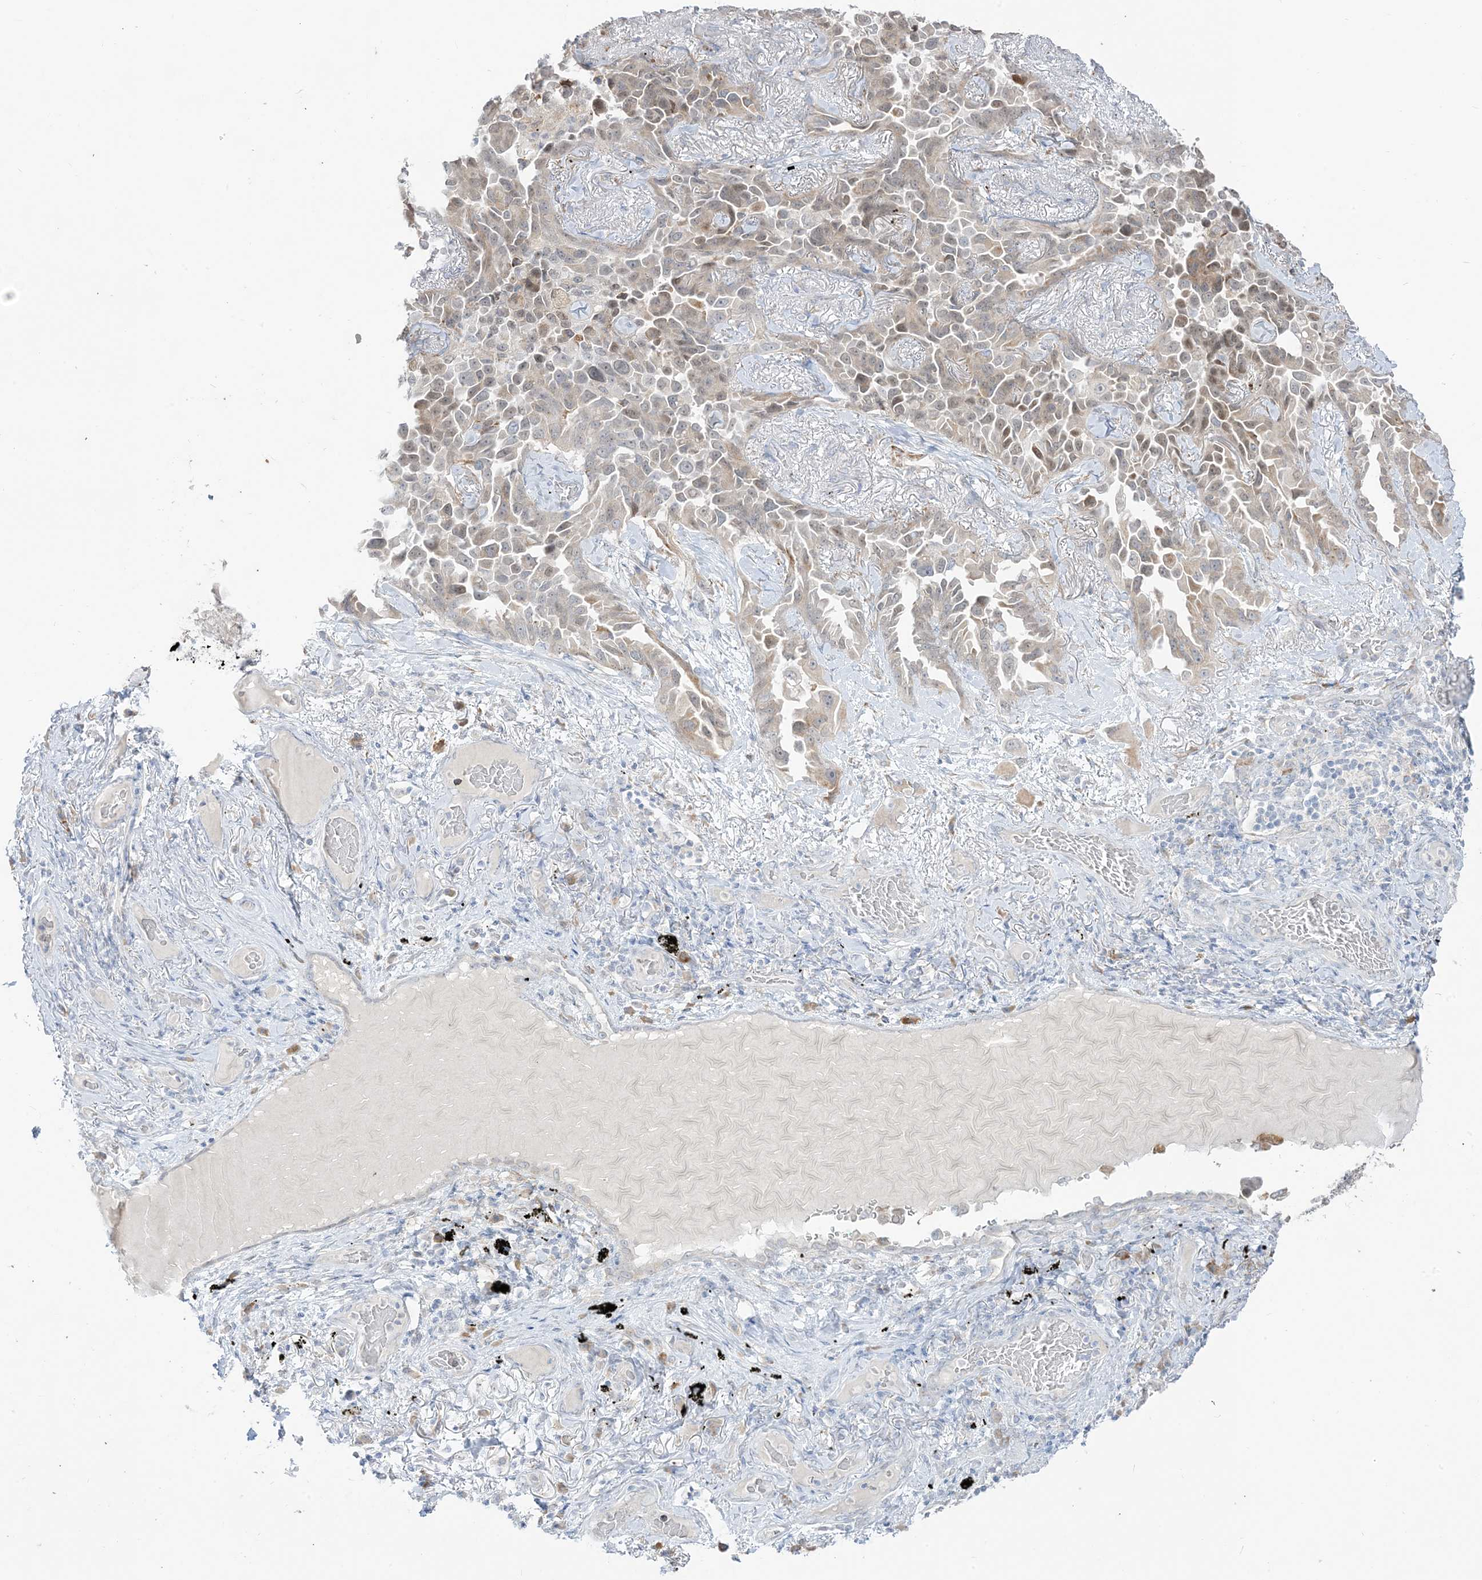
{"staining": {"intensity": "weak", "quantity": "<25%", "location": "cytoplasmic/membranous"}, "tissue": "lung cancer", "cell_type": "Tumor cells", "image_type": "cancer", "snomed": [{"axis": "morphology", "description": "Adenocarcinoma, NOS"}, {"axis": "topography", "description": "Lung"}], "caption": "Immunohistochemistry histopathology image of adenocarcinoma (lung) stained for a protein (brown), which shows no positivity in tumor cells. (Immunohistochemistry (ihc), brightfield microscopy, high magnification).", "gene": "LOXL3", "patient": {"sex": "female", "age": 67}}